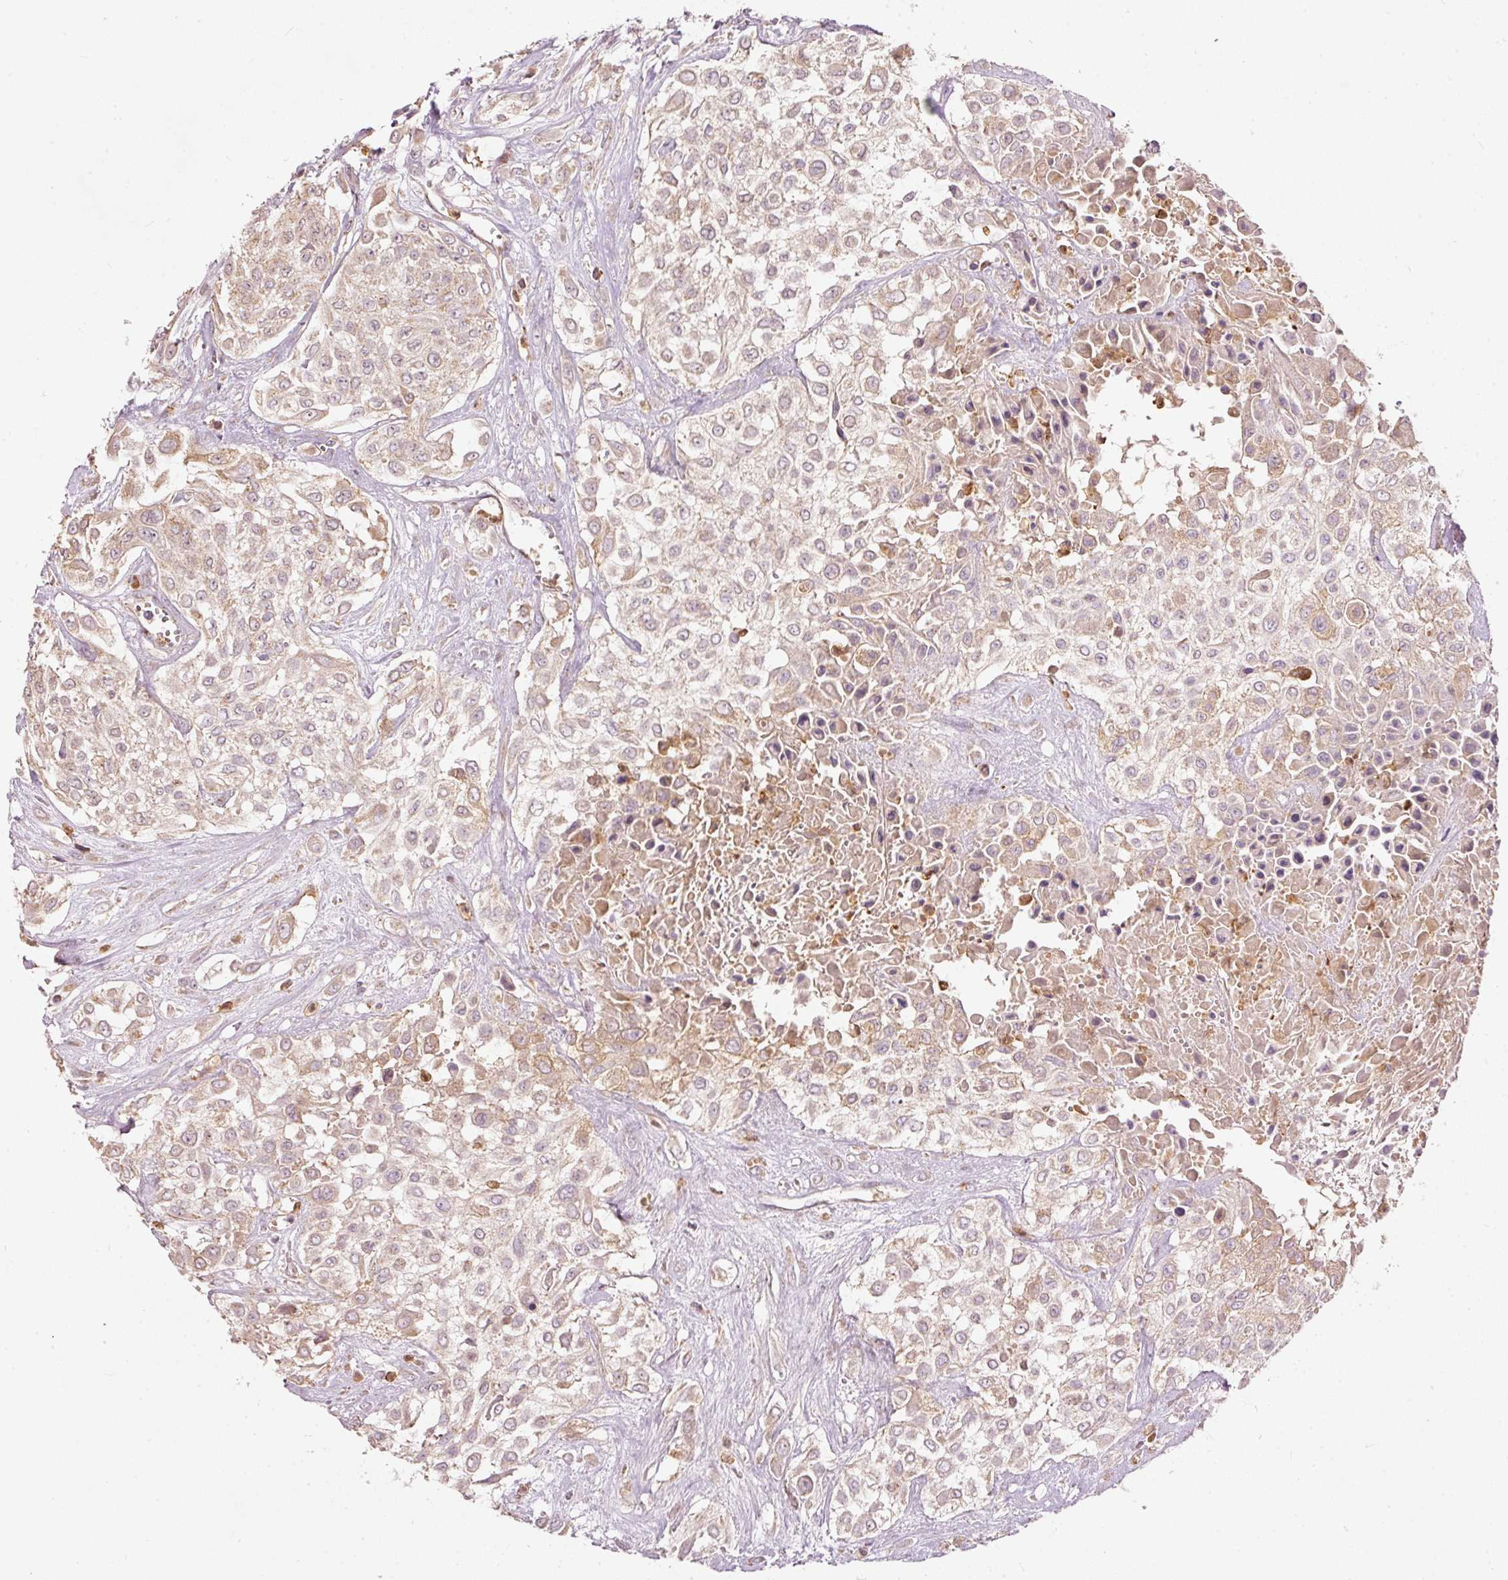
{"staining": {"intensity": "weak", "quantity": "25%-75%", "location": "cytoplasmic/membranous"}, "tissue": "urothelial cancer", "cell_type": "Tumor cells", "image_type": "cancer", "snomed": [{"axis": "morphology", "description": "Urothelial carcinoma, High grade"}, {"axis": "topography", "description": "Urinary bladder"}], "caption": "IHC image of human high-grade urothelial carcinoma stained for a protein (brown), which demonstrates low levels of weak cytoplasmic/membranous staining in approximately 25%-75% of tumor cells.", "gene": "PSENEN", "patient": {"sex": "male", "age": 57}}